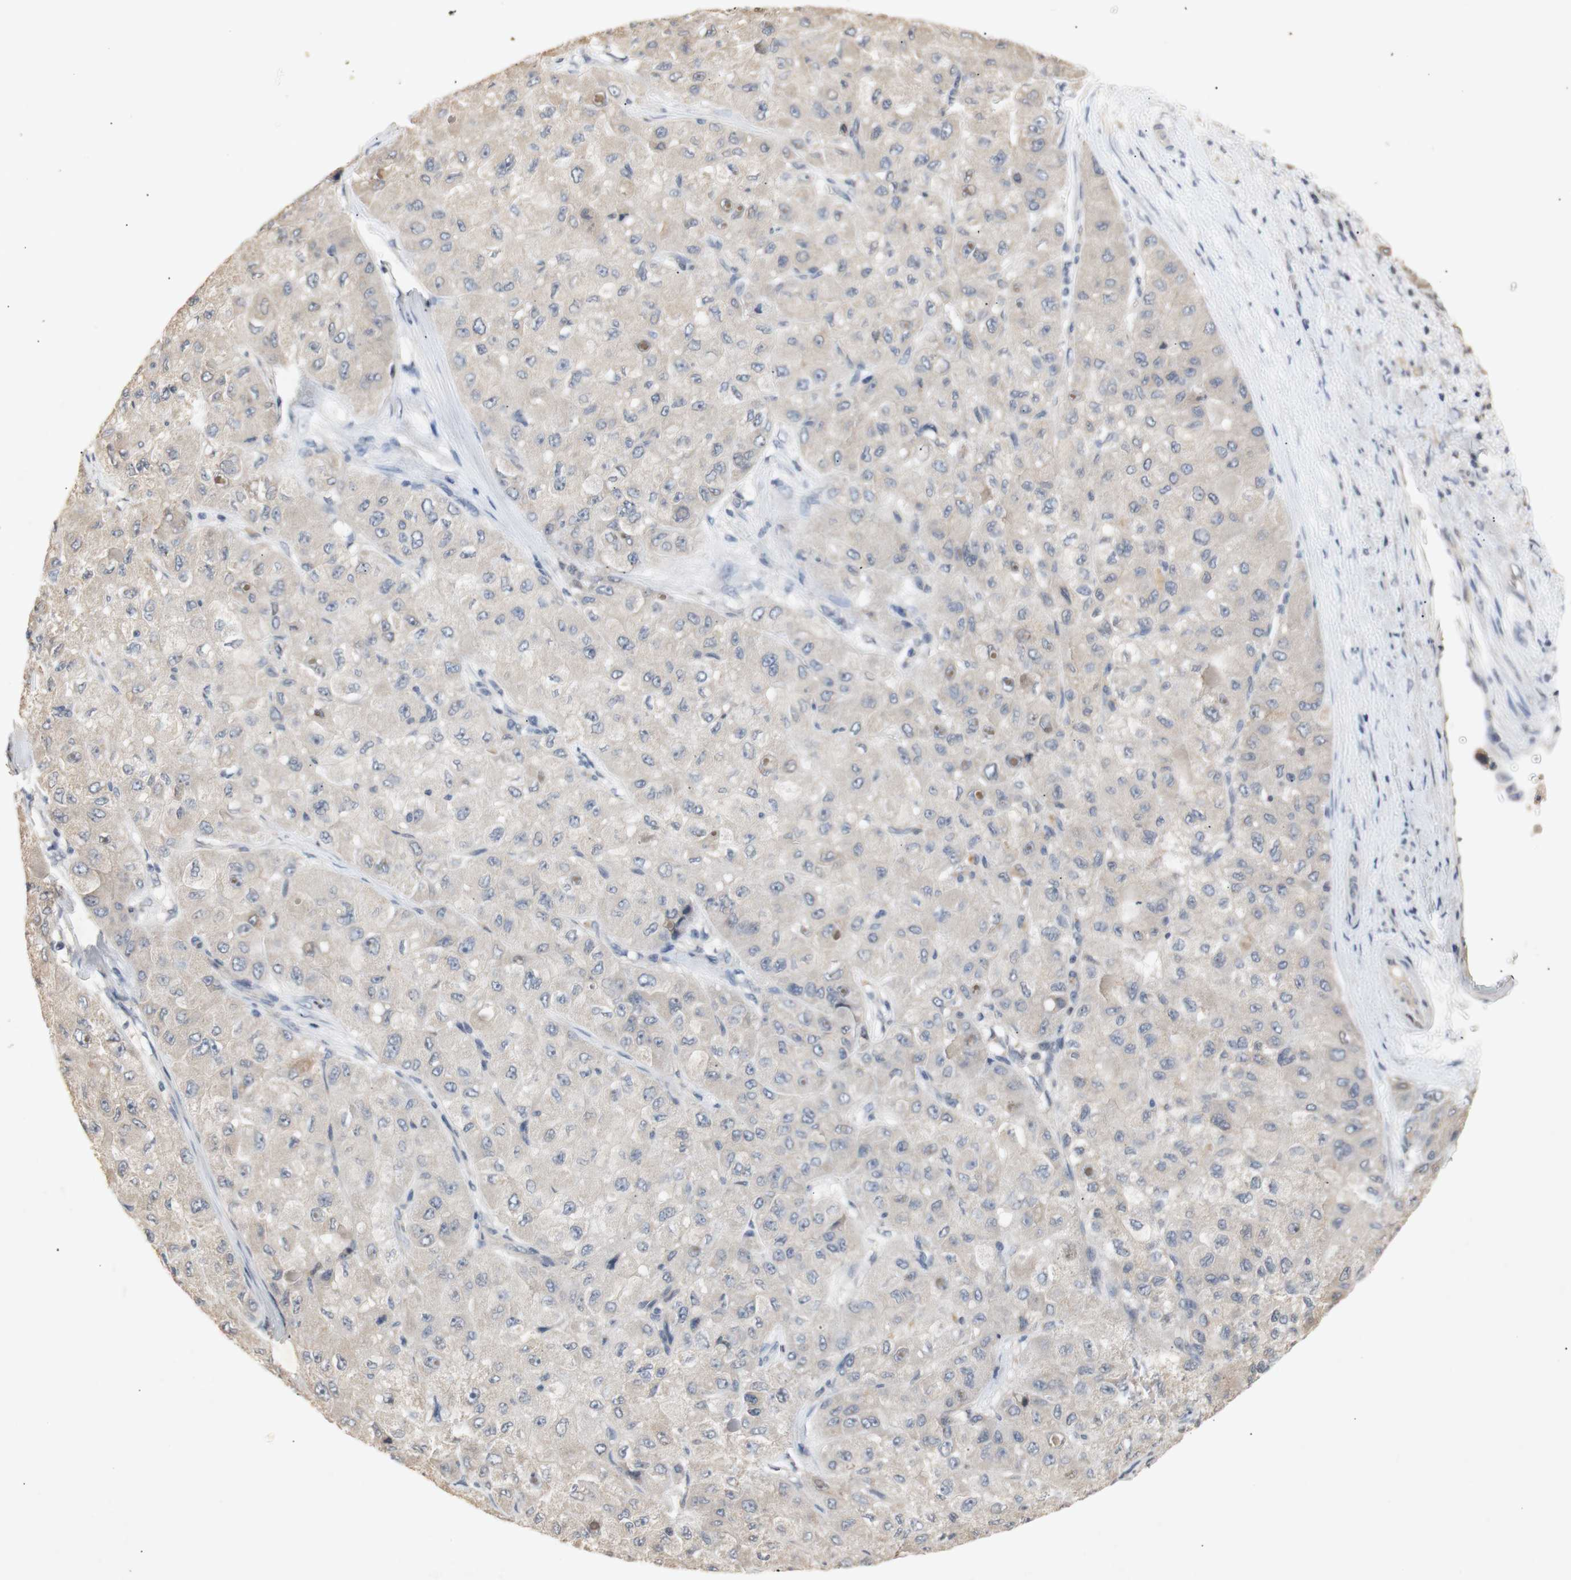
{"staining": {"intensity": "weak", "quantity": ">75%", "location": "cytoplasmic/membranous"}, "tissue": "liver cancer", "cell_type": "Tumor cells", "image_type": "cancer", "snomed": [{"axis": "morphology", "description": "Carcinoma, Hepatocellular, NOS"}, {"axis": "topography", "description": "Liver"}], "caption": "This photomicrograph demonstrates immunohistochemistry (IHC) staining of human liver cancer (hepatocellular carcinoma), with low weak cytoplasmic/membranous positivity in approximately >75% of tumor cells.", "gene": "FOSB", "patient": {"sex": "male", "age": 80}}